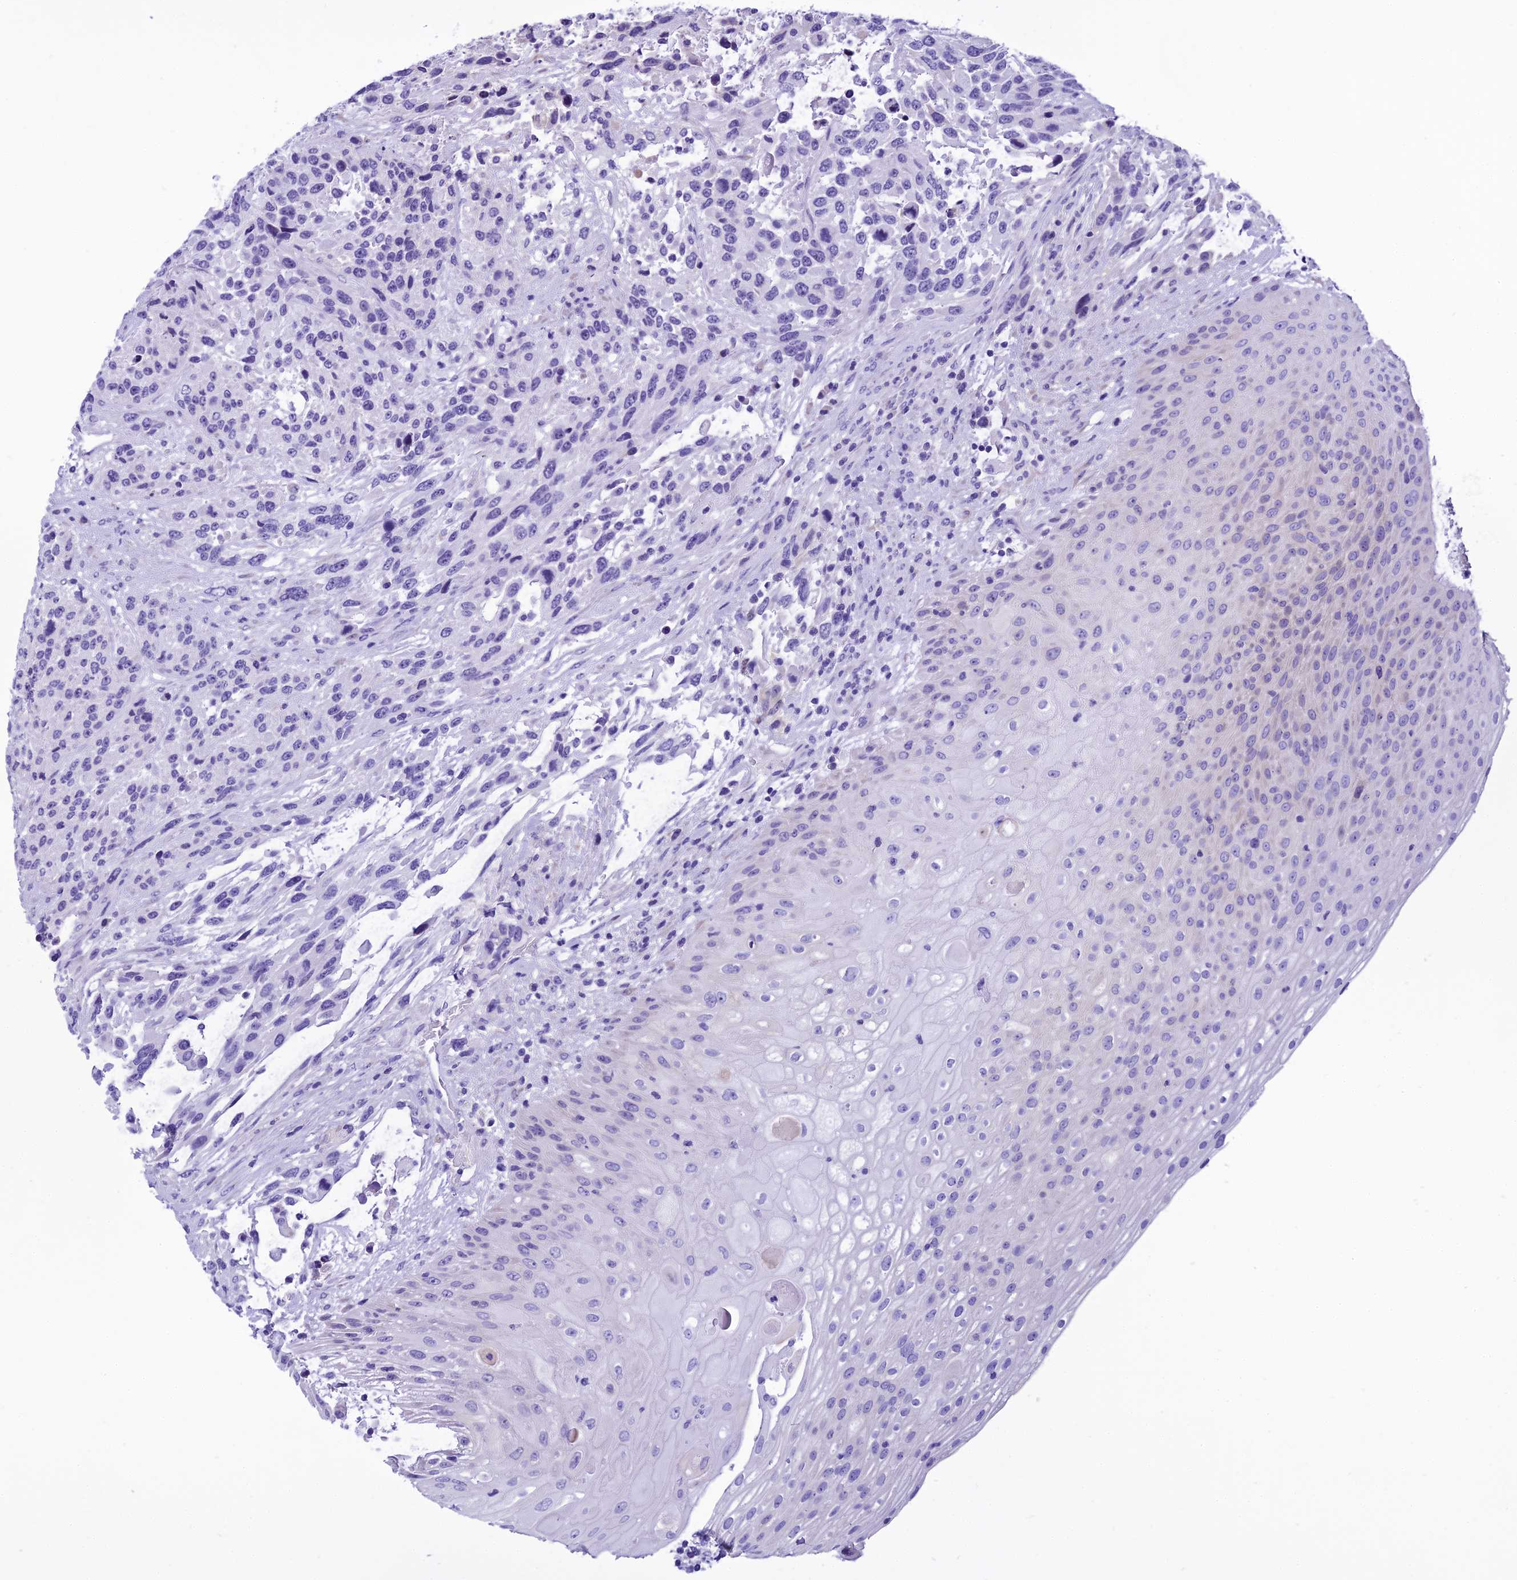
{"staining": {"intensity": "negative", "quantity": "none", "location": "none"}, "tissue": "urothelial cancer", "cell_type": "Tumor cells", "image_type": "cancer", "snomed": [{"axis": "morphology", "description": "Urothelial carcinoma, High grade"}, {"axis": "topography", "description": "Urinary bladder"}], "caption": "The immunohistochemistry (IHC) photomicrograph has no significant positivity in tumor cells of urothelial cancer tissue.", "gene": "KCTD14", "patient": {"sex": "female", "age": 70}}